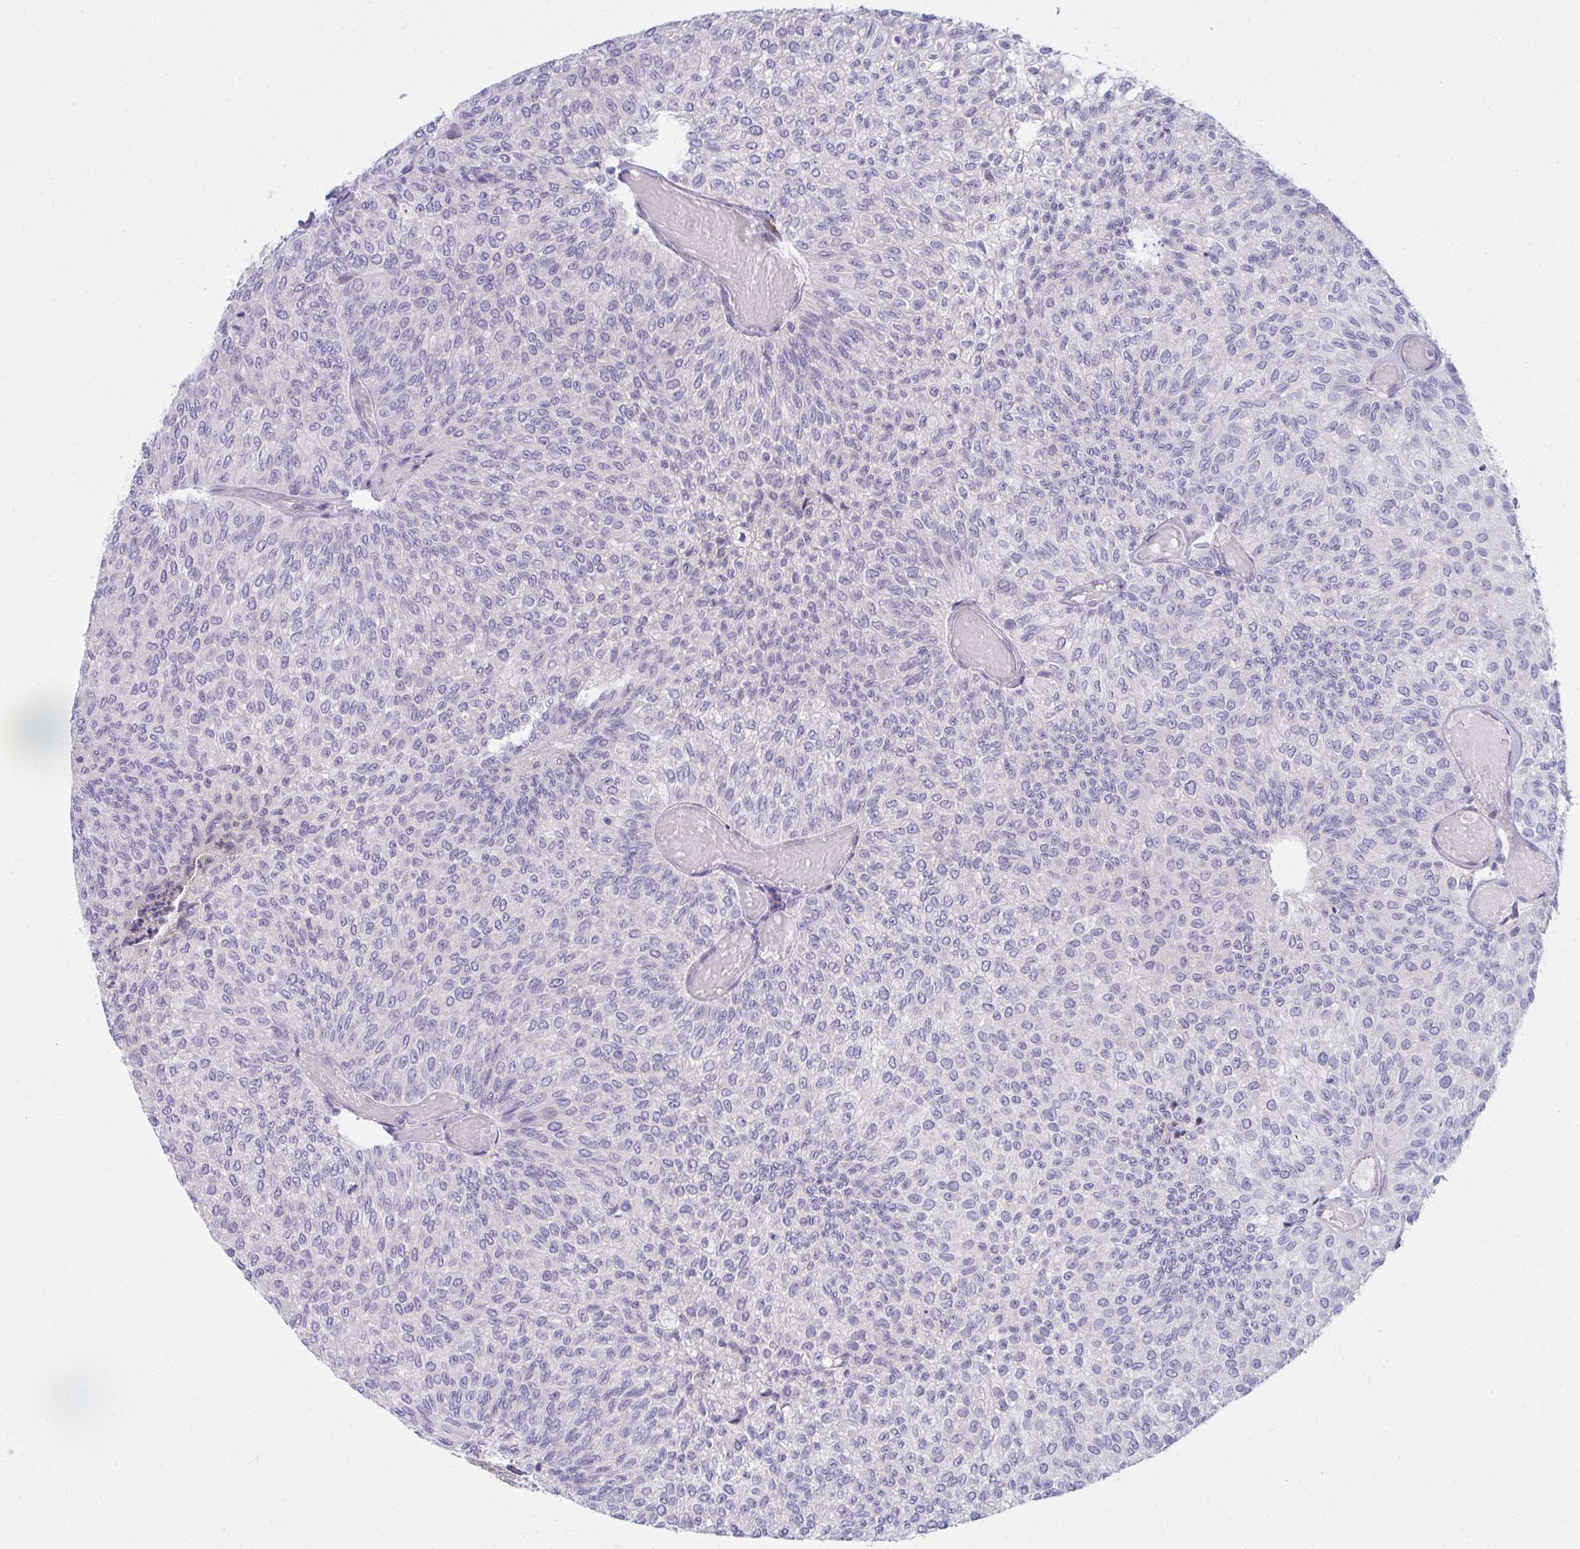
{"staining": {"intensity": "negative", "quantity": "none", "location": "none"}, "tissue": "urothelial cancer", "cell_type": "Tumor cells", "image_type": "cancer", "snomed": [{"axis": "morphology", "description": "Urothelial carcinoma, Low grade"}, {"axis": "topography", "description": "Urinary bladder"}], "caption": "An image of human low-grade urothelial carcinoma is negative for staining in tumor cells.", "gene": "FASLG", "patient": {"sex": "male", "age": 78}}